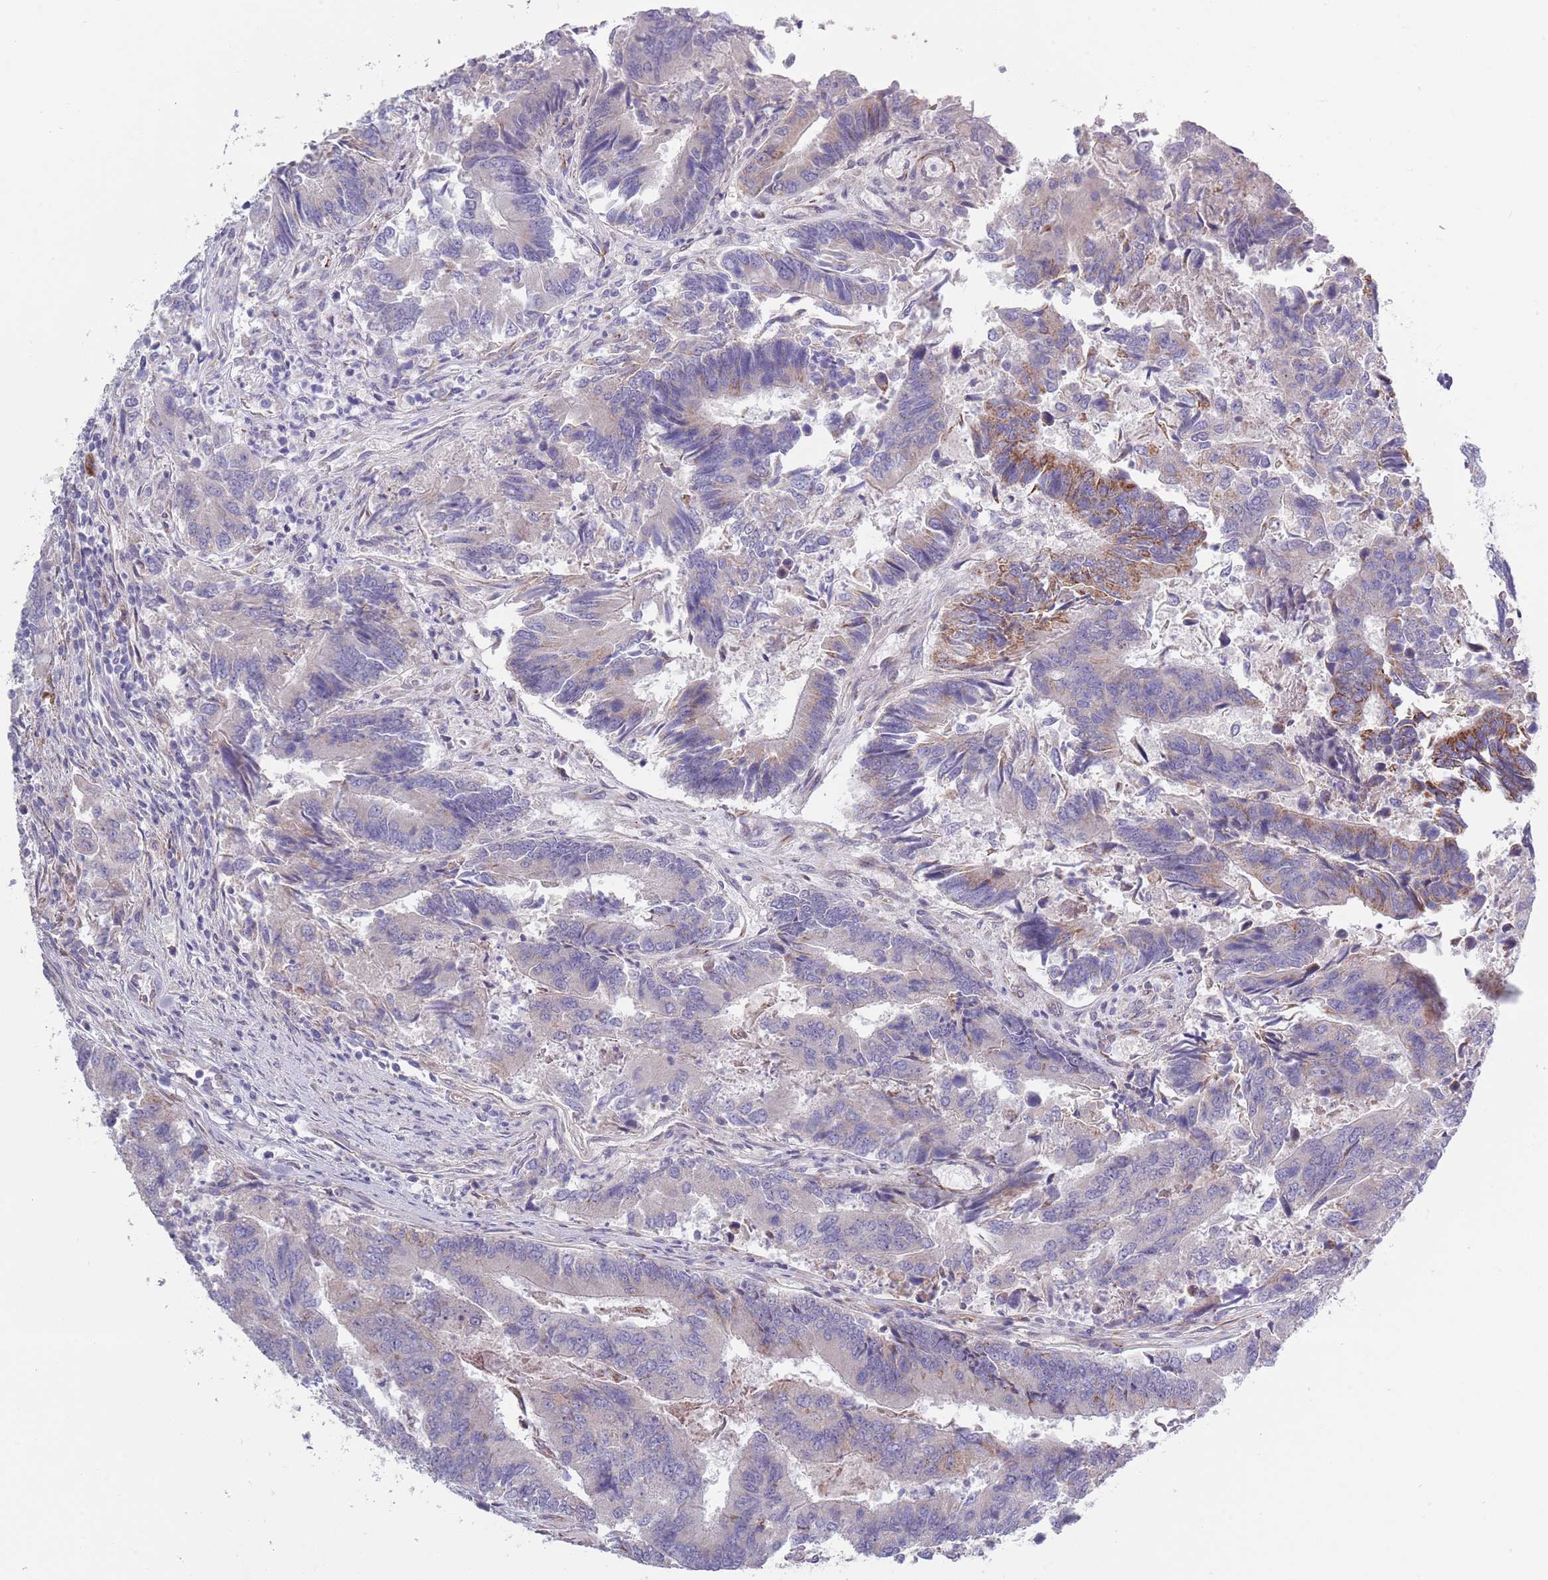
{"staining": {"intensity": "moderate", "quantity": "<25%", "location": "cytoplasmic/membranous"}, "tissue": "colorectal cancer", "cell_type": "Tumor cells", "image_type": "cancer", "snomed": [{"axis": "morphology", "description": "Adenocarcinoma, NOS"}, {"axis": "topography", "description": "Colon"}], "caption": "Moderate cytoplasmic/membranous positivity for a protein is identified in about <25% of tumor cells of adenocarcinoma (colorectal) using IHC.", "gene": "TYW1", "patient": {"sex": "female", "age": 67}}